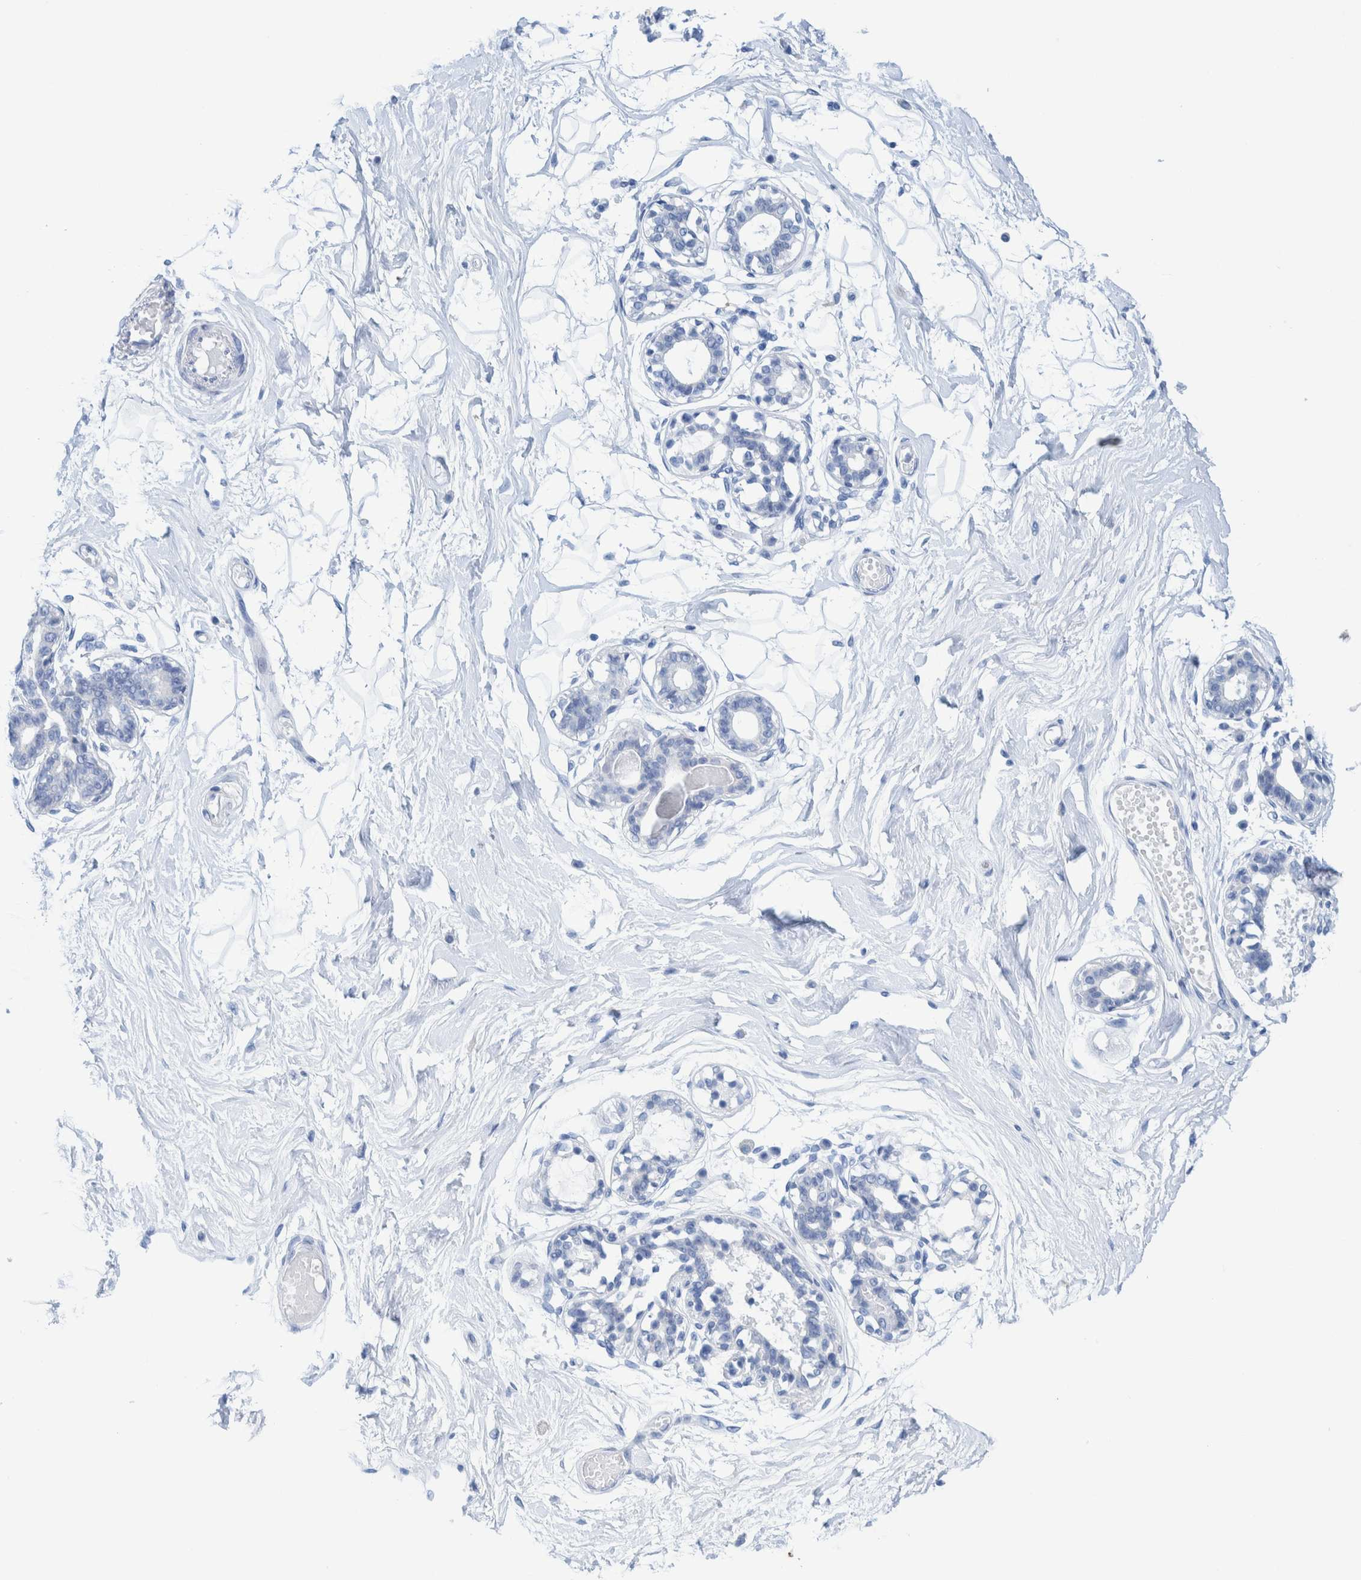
{"staining": {"intensity": "negative", "quantity": "none", "location": "none"}, "tissue": "breast", "cell_type": "Adipocytes", "image_type": "normal", "snomed": [{"axis": "morphology", "description": "Normal tissue, NOS"}, {"axis": "topography", "description": "Breast"}], "caption": "The image displays no significant expression in adipocytes of breast. (Brightfield microscopy of DAB immunohistochemistry (IHC) at high magnification).", "gene": "PERP", "patient": {"sex": "female", "age": 45}}